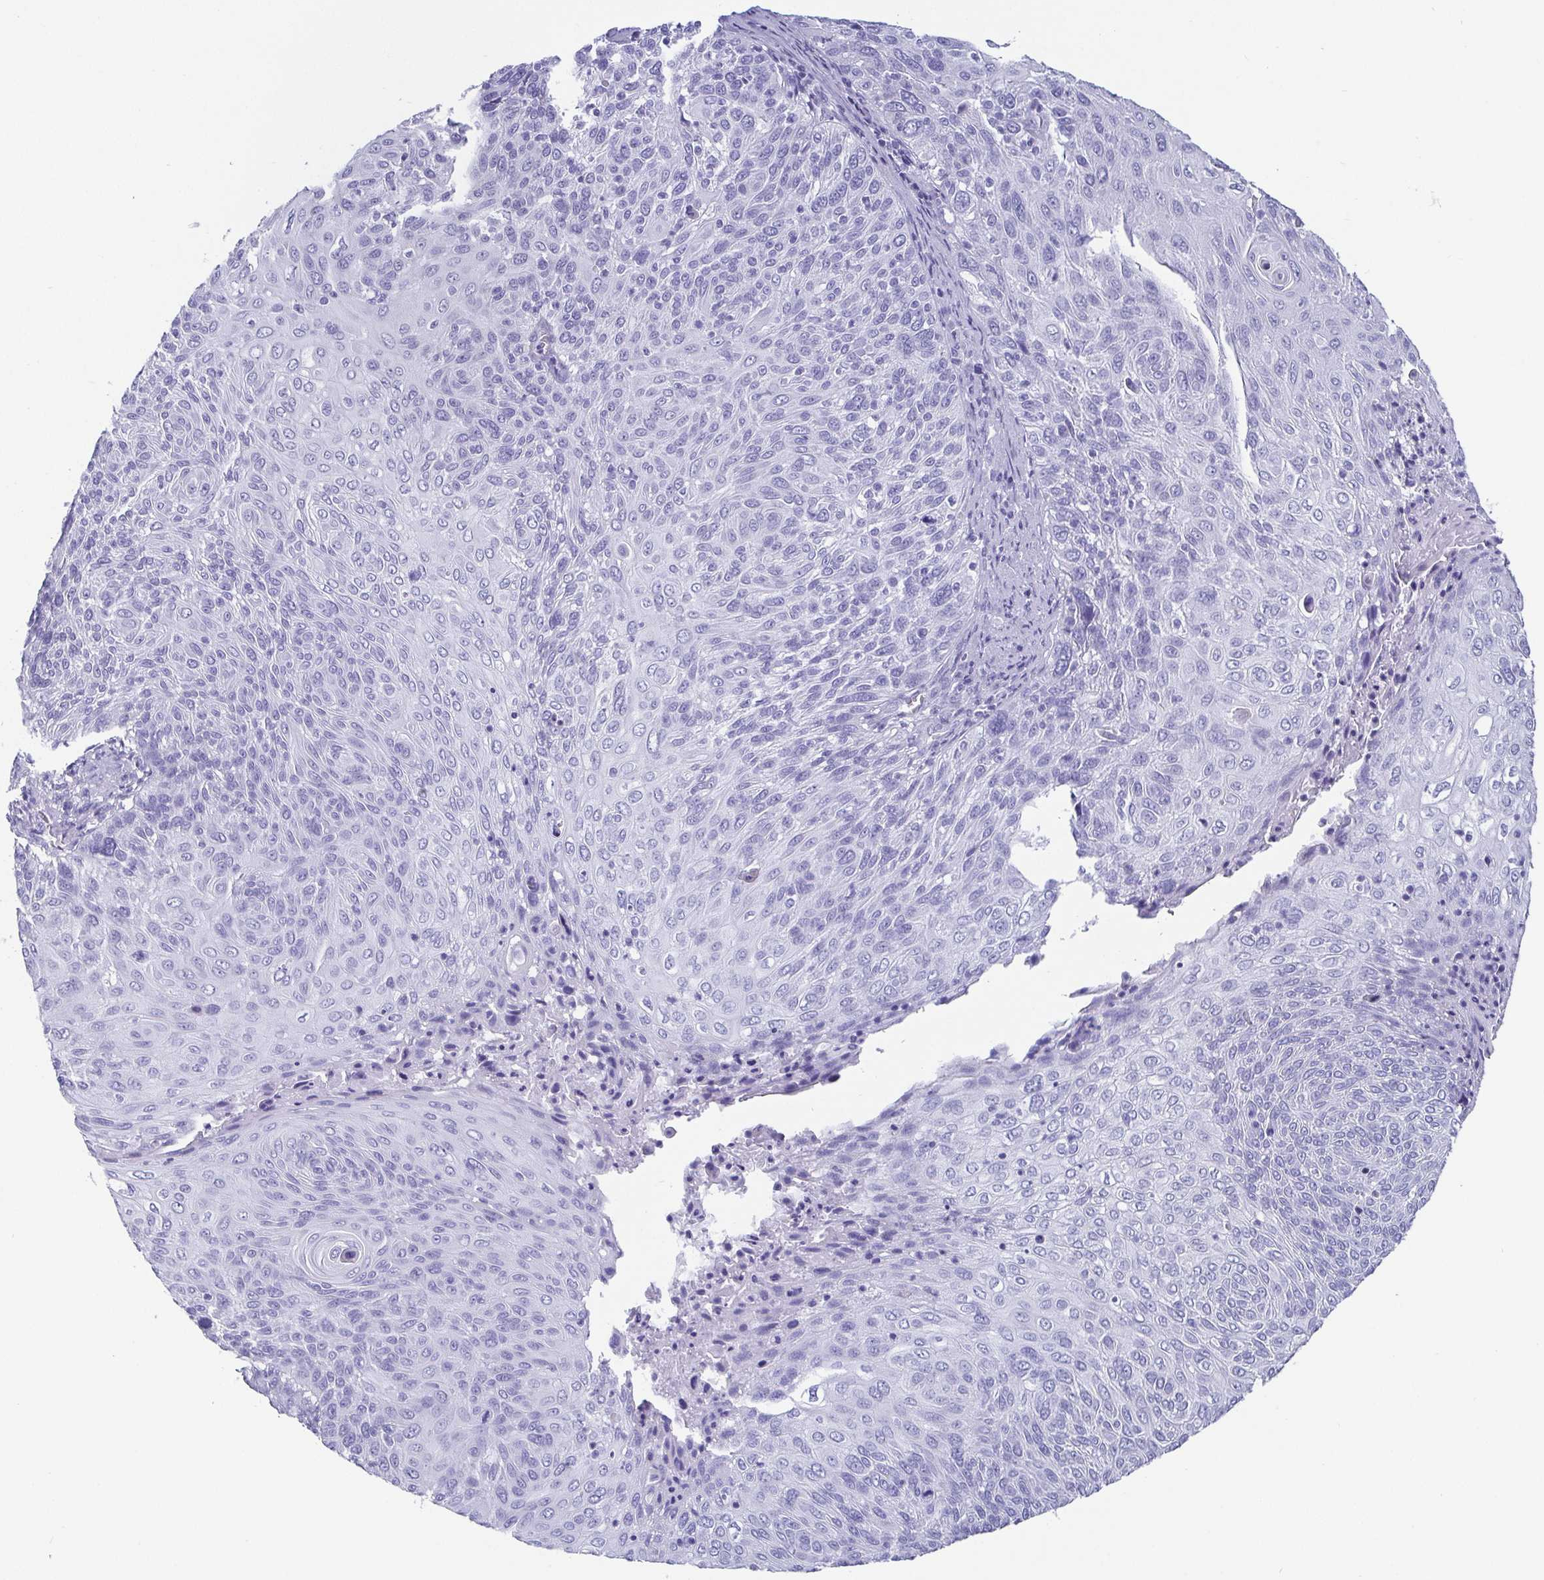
{"staining": {"intensity": "negative", "quantity": "none", "location": "none"}, "tissue": "cervical cancer", "cell_type": "Tumor cells", "image_type": "cancer", "snomed": [{"axis": "morphology", "description": "Squamous cell carcinoma, NOS"}, {"axis": "topography", "description": "Cervix"}], "caption": "The image displays no significant positivity in tumor cells of cervical cancer (squamous cell carcinoma).", "gene": "SCGN", "patient": {"sex": "female", "age": 31}}